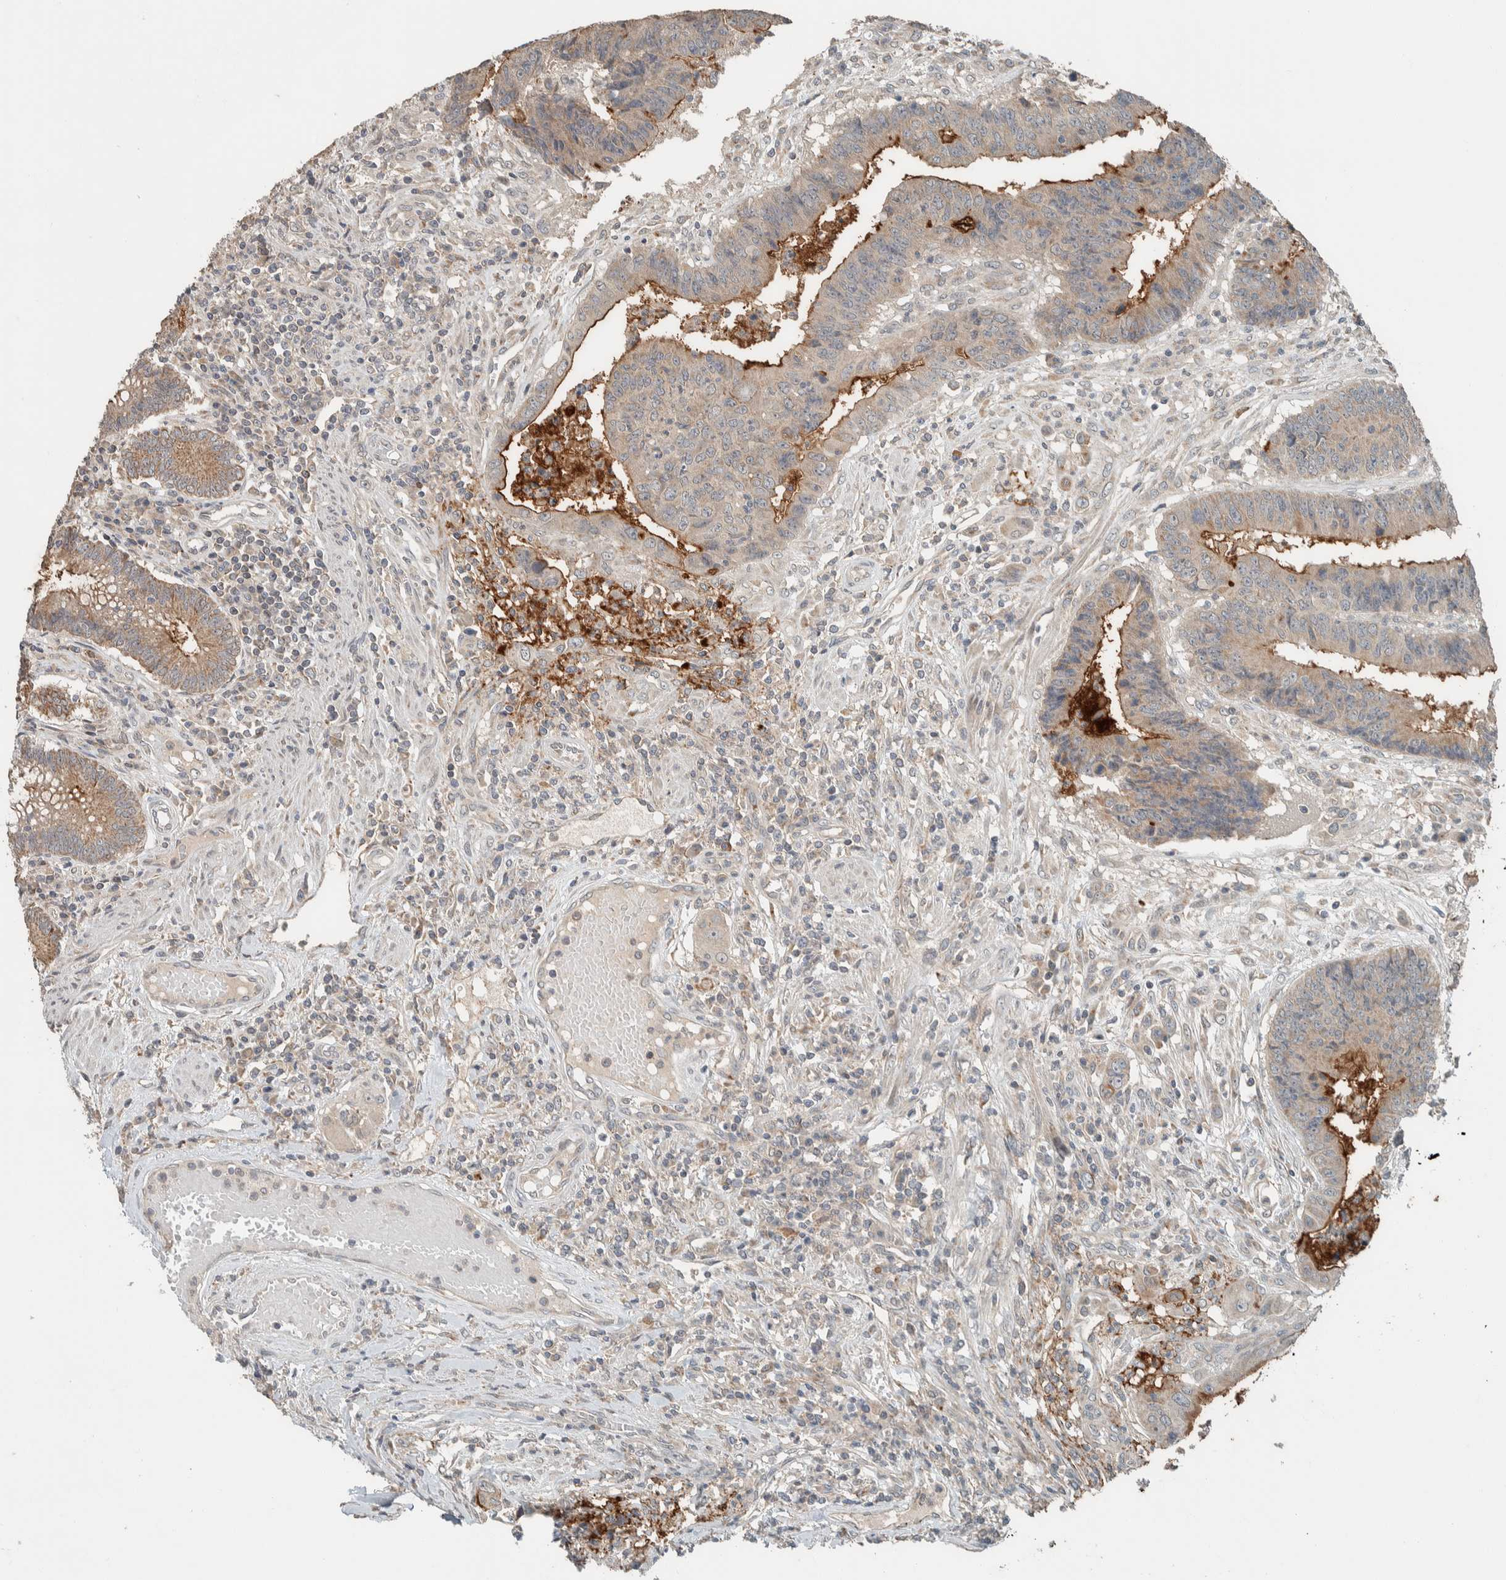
{"staining": {"intensity": "weak", "quantity": ">75%", "location": "cytoplasmic/membranous"}, "tissue": "colorectal cancer", "cell_type": "Tumor cells", "image_type": "cancer", "snomed": [{"axis": "morphology", "description": "Adenocarcinoma, NOS"}, {"axis": "topography", "description": "Rectum"}], "caption": "Human colorectal adenocarcinoma stained for a protein (brown) shows weak cytoplasmic/membranous positive expression in about >75% of tumor cells.", "gene": "NBR1", "patient": {"sex": "male", "age": 84}}